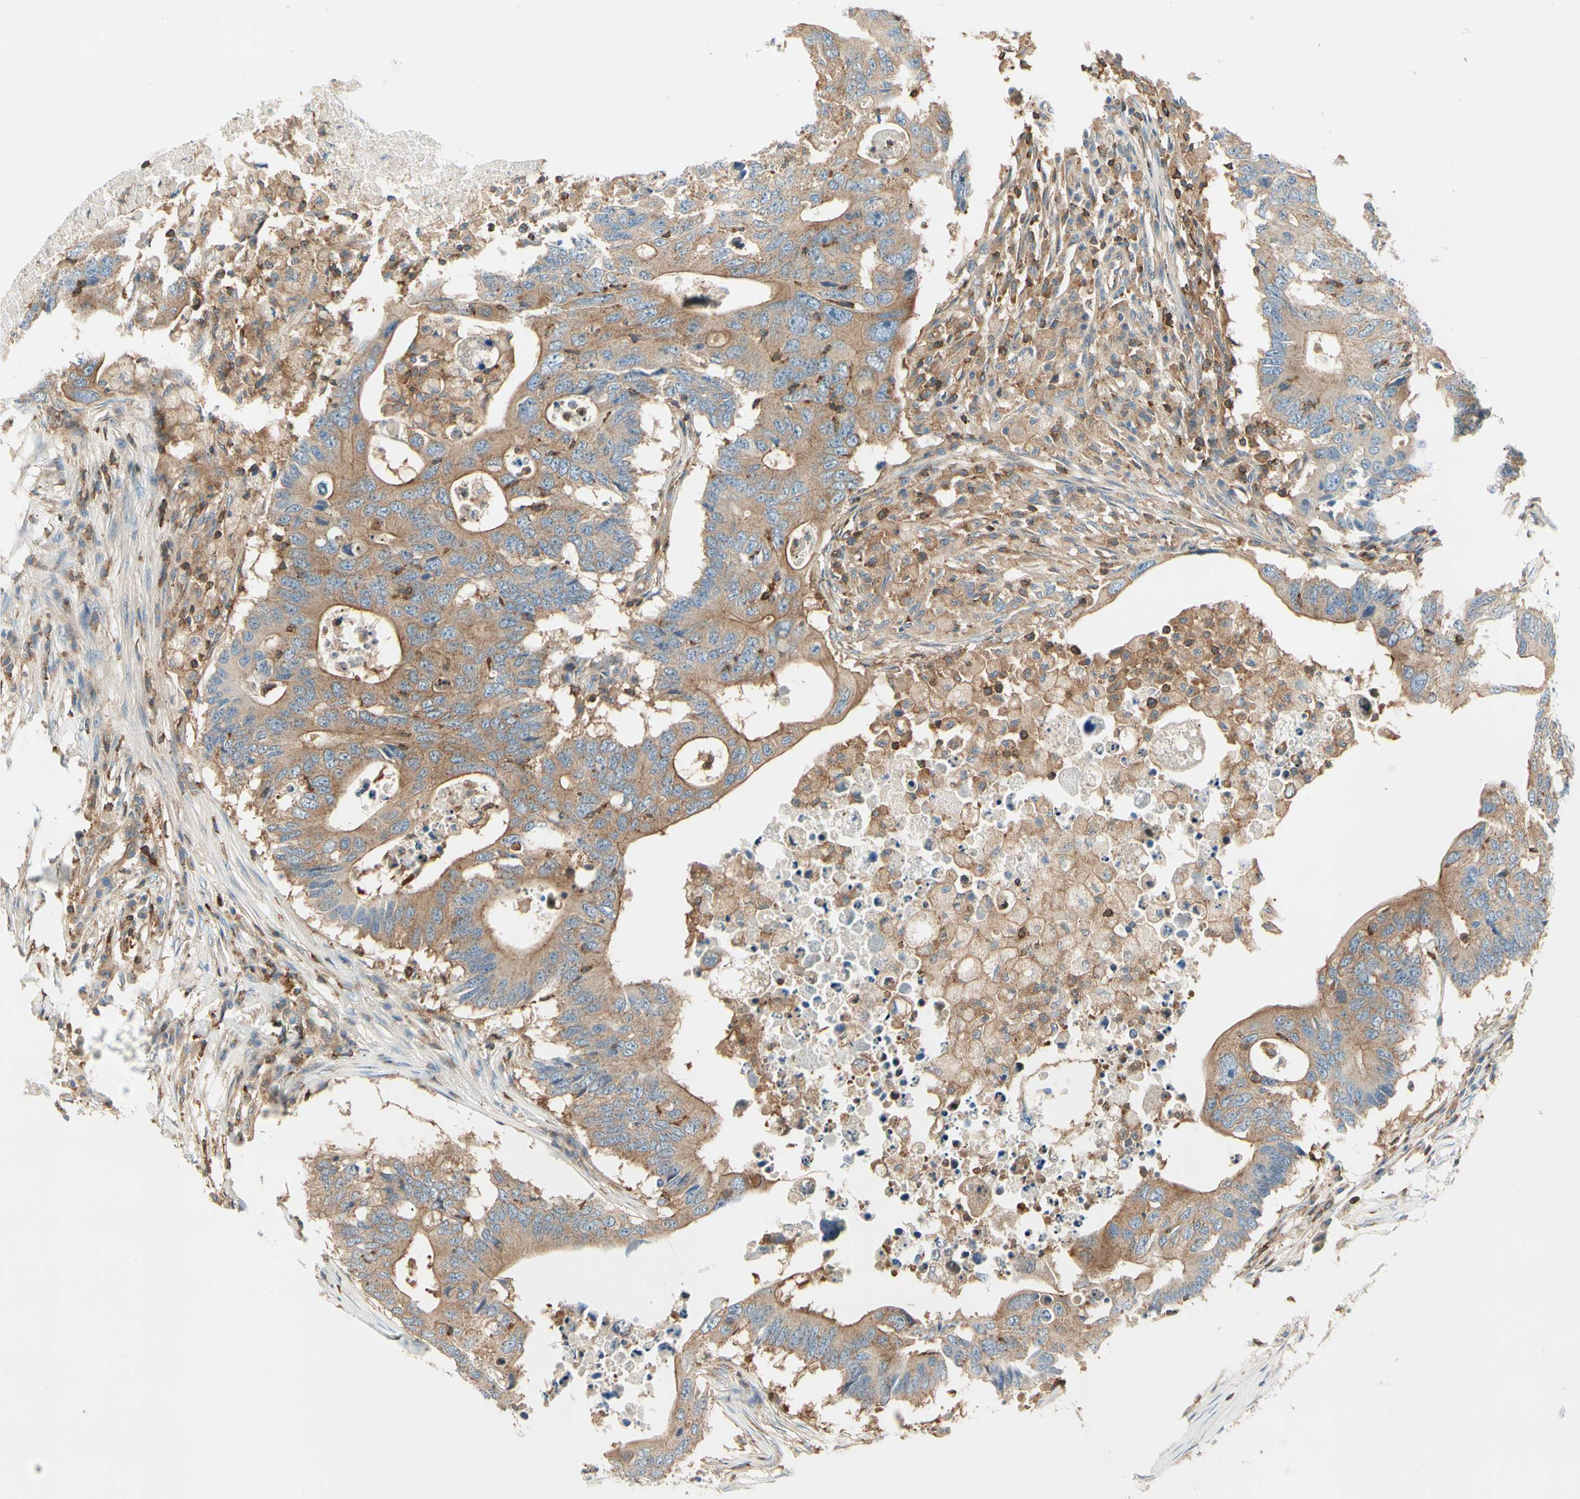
{"staining": {"intensity": "moderate", "quantity": ">75%", "location": "cytoplasmic/membranous"}, "tissue": "colorectal cancer", "cell_type": "Tumor cells", "image_type": "cancer", "snomed": [{"axis": "morphology", "description": "Adenocarcinoma, NOS"}, {"axis": "topography", "description": "Colon"}], "caption": "Tumor cells reveal moderate cytoplasmic/membranous staining in approximately >75% of cells in colorectal cancer.", "gene": "CAPZA2", "patient": {"sex": "male", "age": 71}}